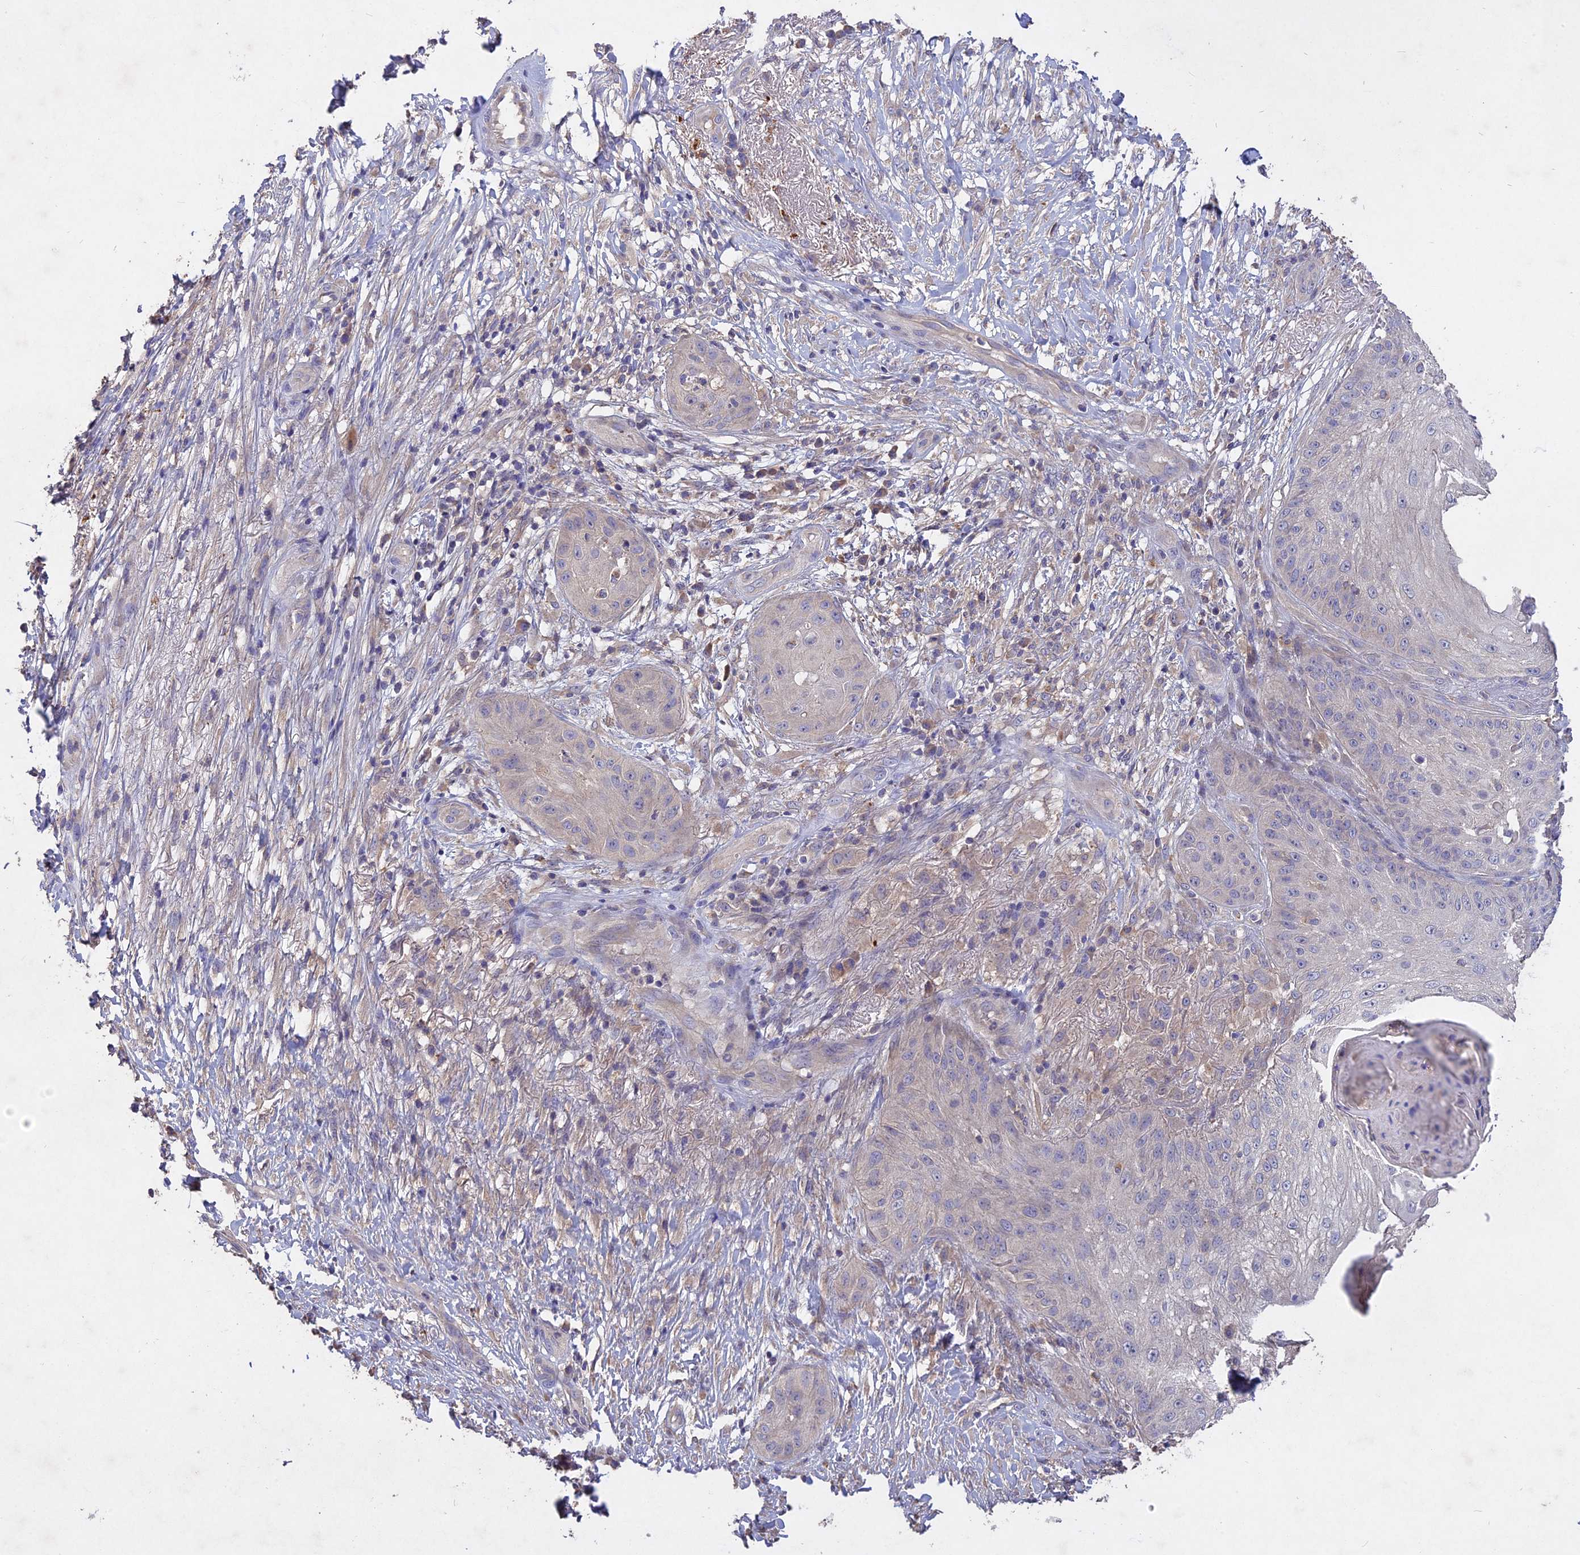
{"staining": {"intensity": "negative", "quantity": "none", "location": "none"}, "tissue": "skin cancer", "cell_type": "Tumor cells", "image_type": "cancer", "snomed": [{"axis": "morphology", "description": "Squamous cell carcinoma, NOS"}, {"axis": "topography", "description": "Skin"}], "caption": "Tumor cells show no significant protein positivity in squamous cell carcinoma (skin).", "gene": "SLC26A4", "patient": {"sex": "male", "age": 70}}